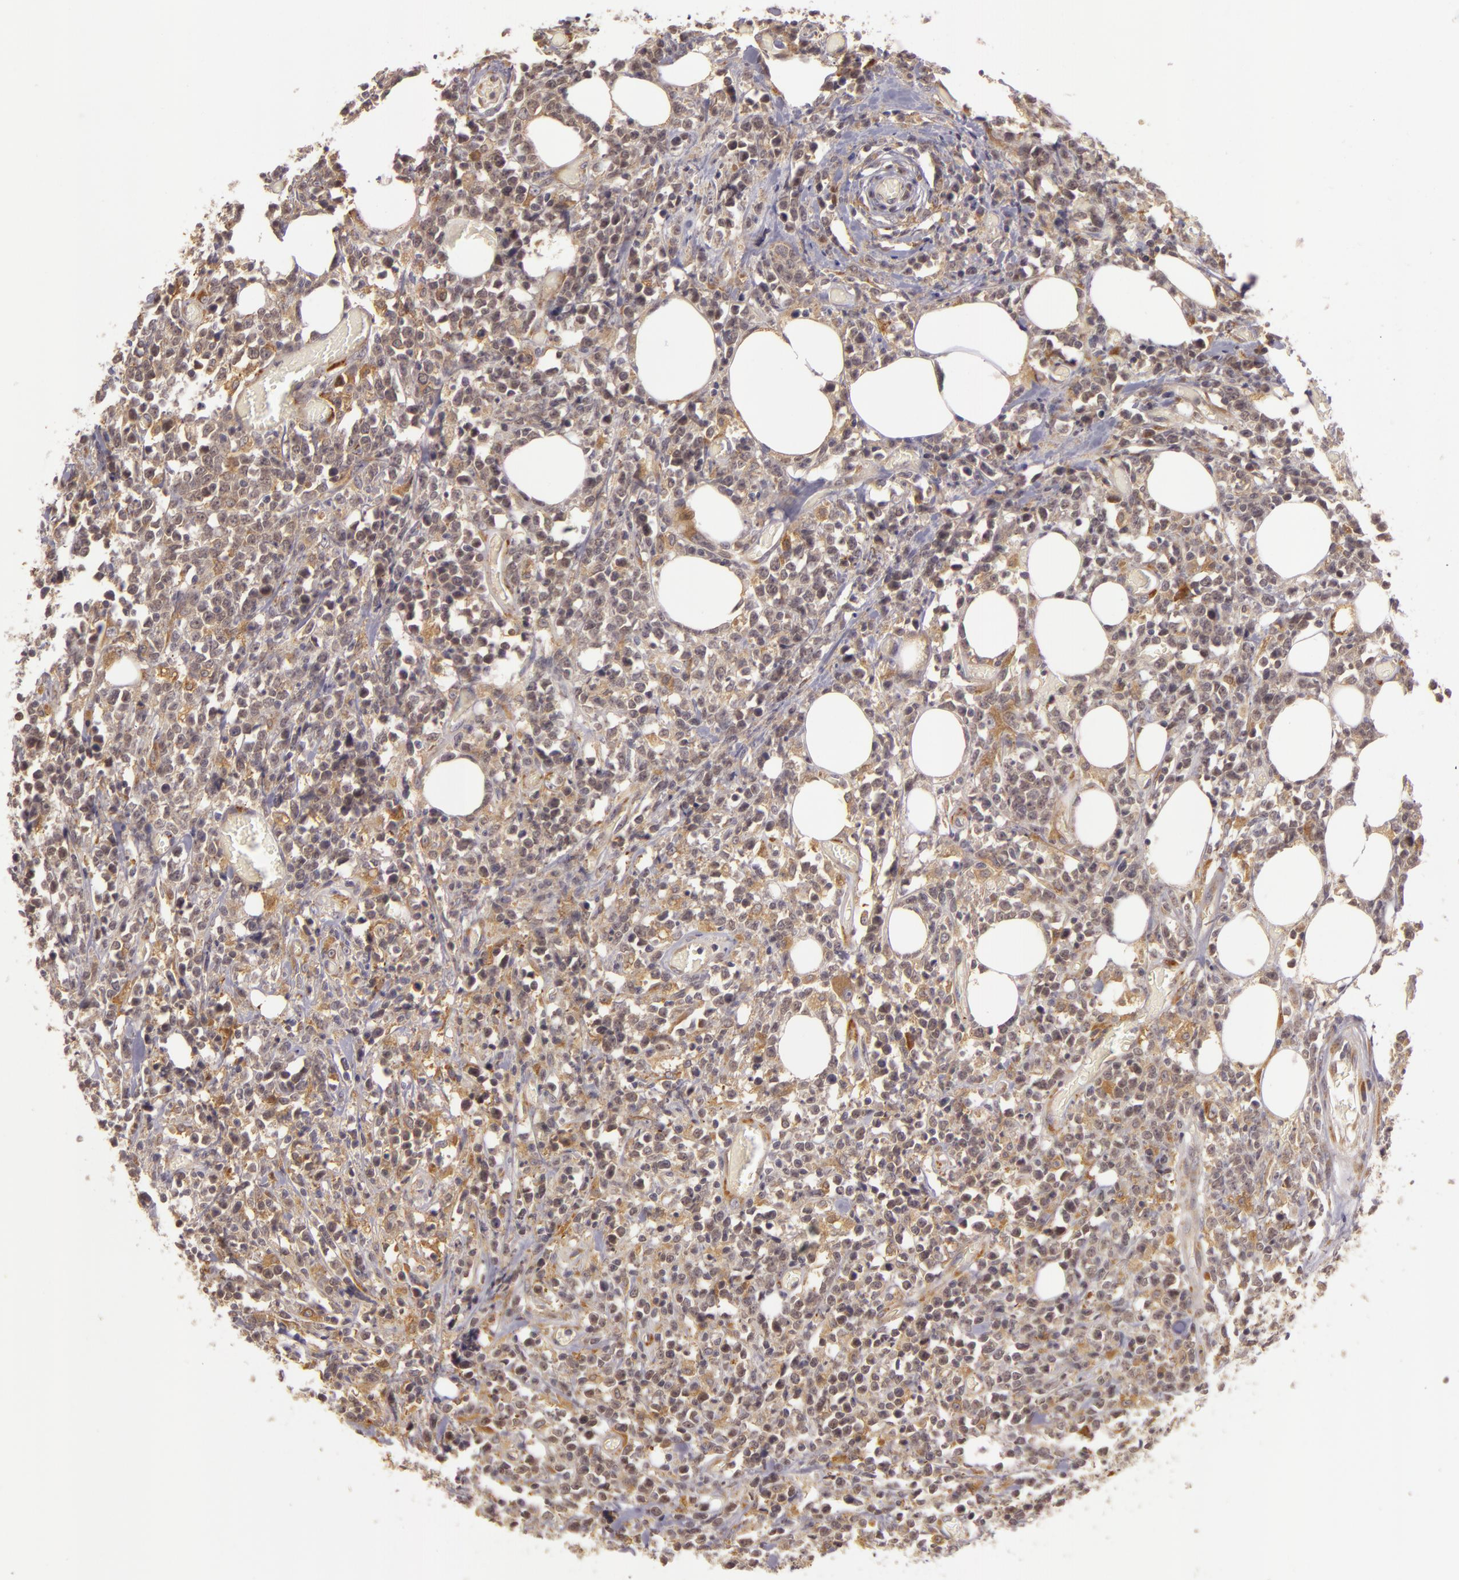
{"staining": {"intensity": "moderate", "quantity": ">75%", "location": "cytoplasmic/membranous"}, "tissue": "lymphoma", "cell_type": "Tumor cells", "image_type": "cancer", "snomed": [{"axis": "morphology", "description": "Malignant lymphoma, non-Hodgkin's type, High grade"}, {"axis": "topography", "description": "Colon"}], "caption": "IHC histopathology image of neoplastic tissue: human malignant lymphoma, non-Hodgkin's type (high-grade) stained using immunohistochemistry reveals medium levels of moderate protein expression localized specifically in the cytoplasmic/membranous of tumor cells, appearing as a cytoplasmic/membranous brown color.", "gene": "PPP1R3F", "patient": {"sex": "male", "age": 82}}